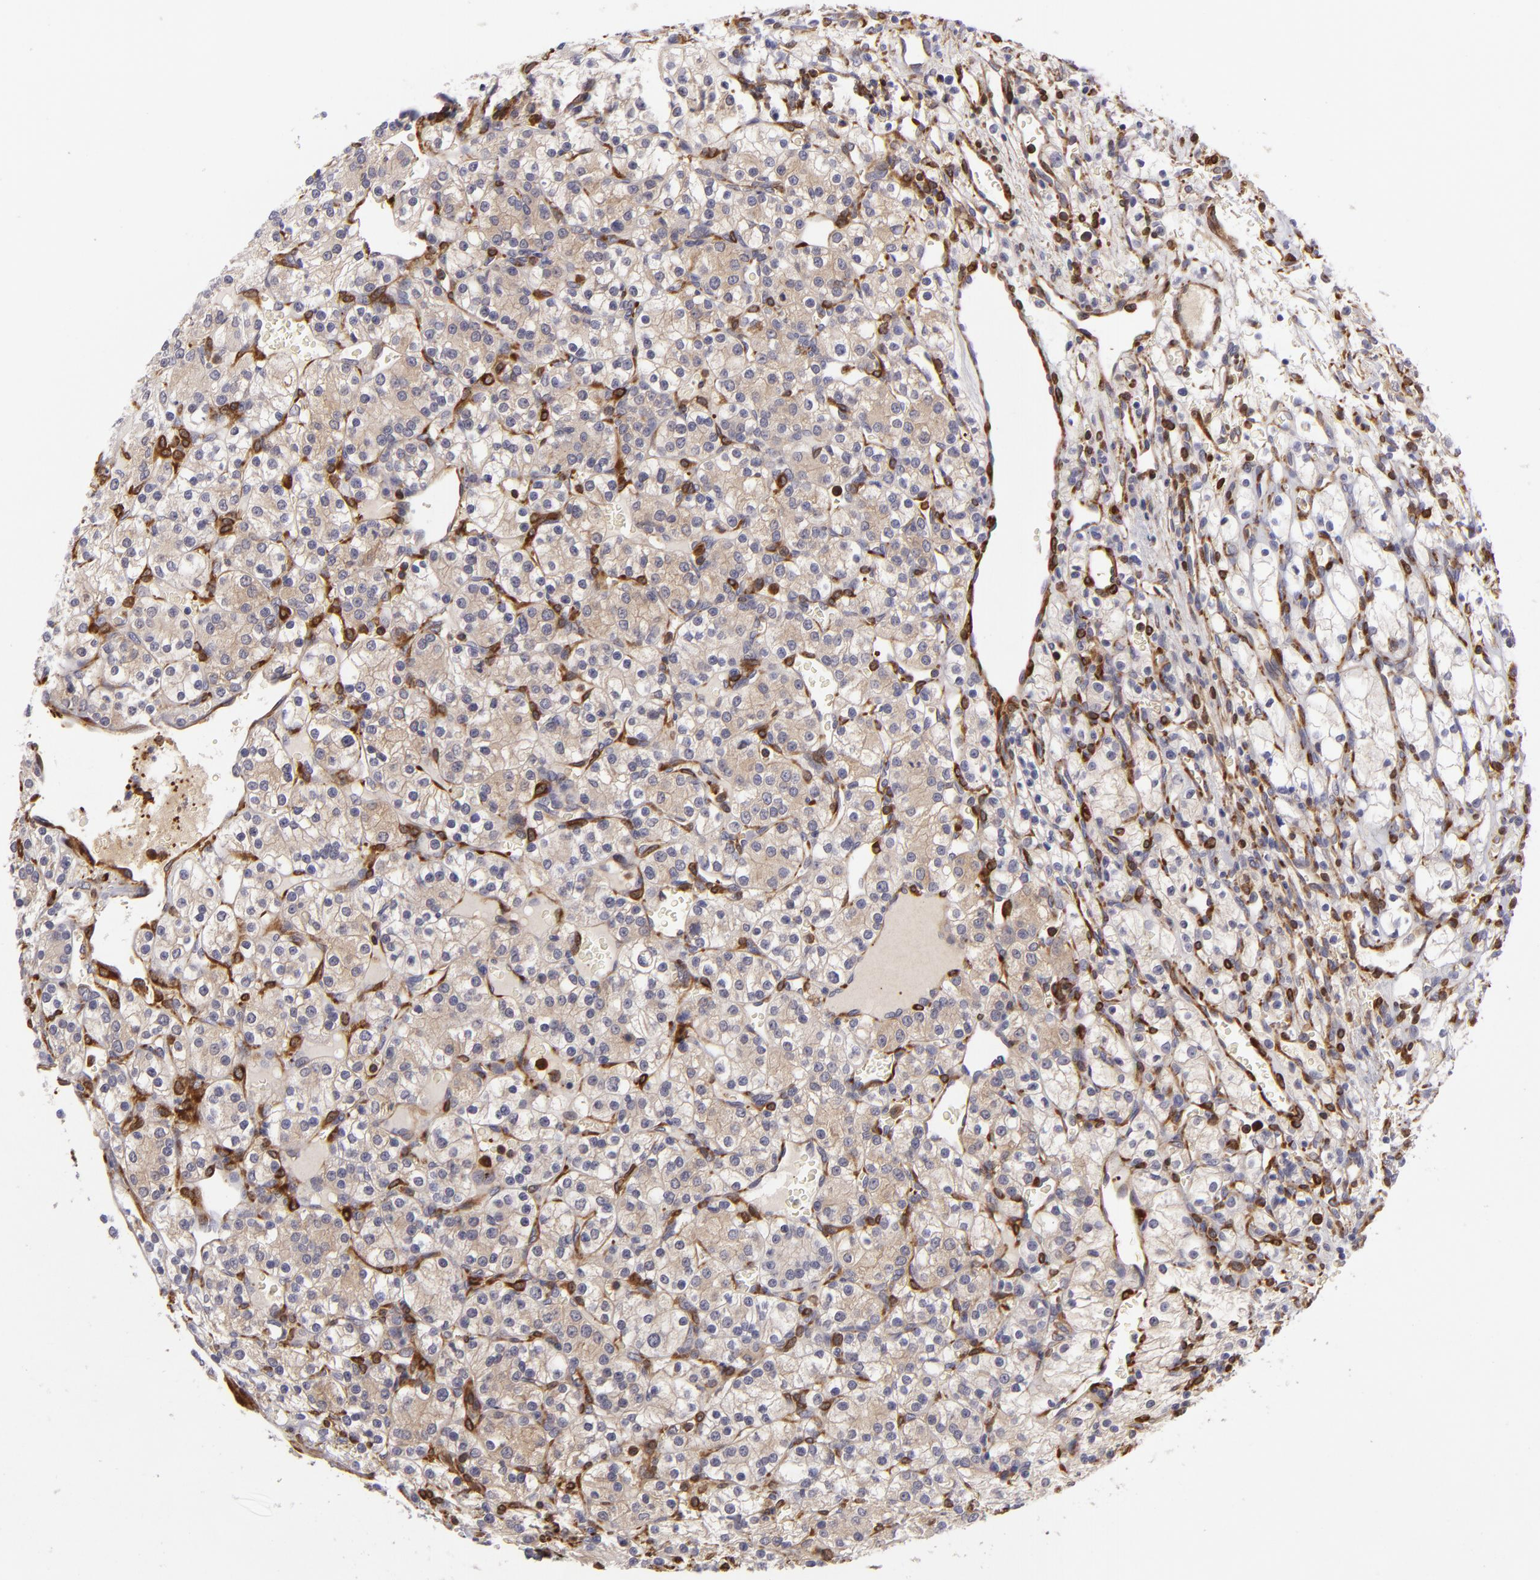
{"staining": {"intensity": "weak", "quantity": "25%-75%", "location": "cytoplasmic/membranous"}, "tissue": "renal cancer", "cell_type": "Tumor cells", "image_type": "cancer", "snomed": [{"axis": "morphology", "description": "Adenocarcinoma, NOS"}, {"axis": "topography", "description": "Kidney"}], "caption": "Human adenocarcinoma (renal) stained for a protein (brown) reveals weak cytoplasmic/membranous positive staining in approximately 25%-75% of tumor cells.", "gene": "VCL", "patient": {"sex": "female", "age": 62}}